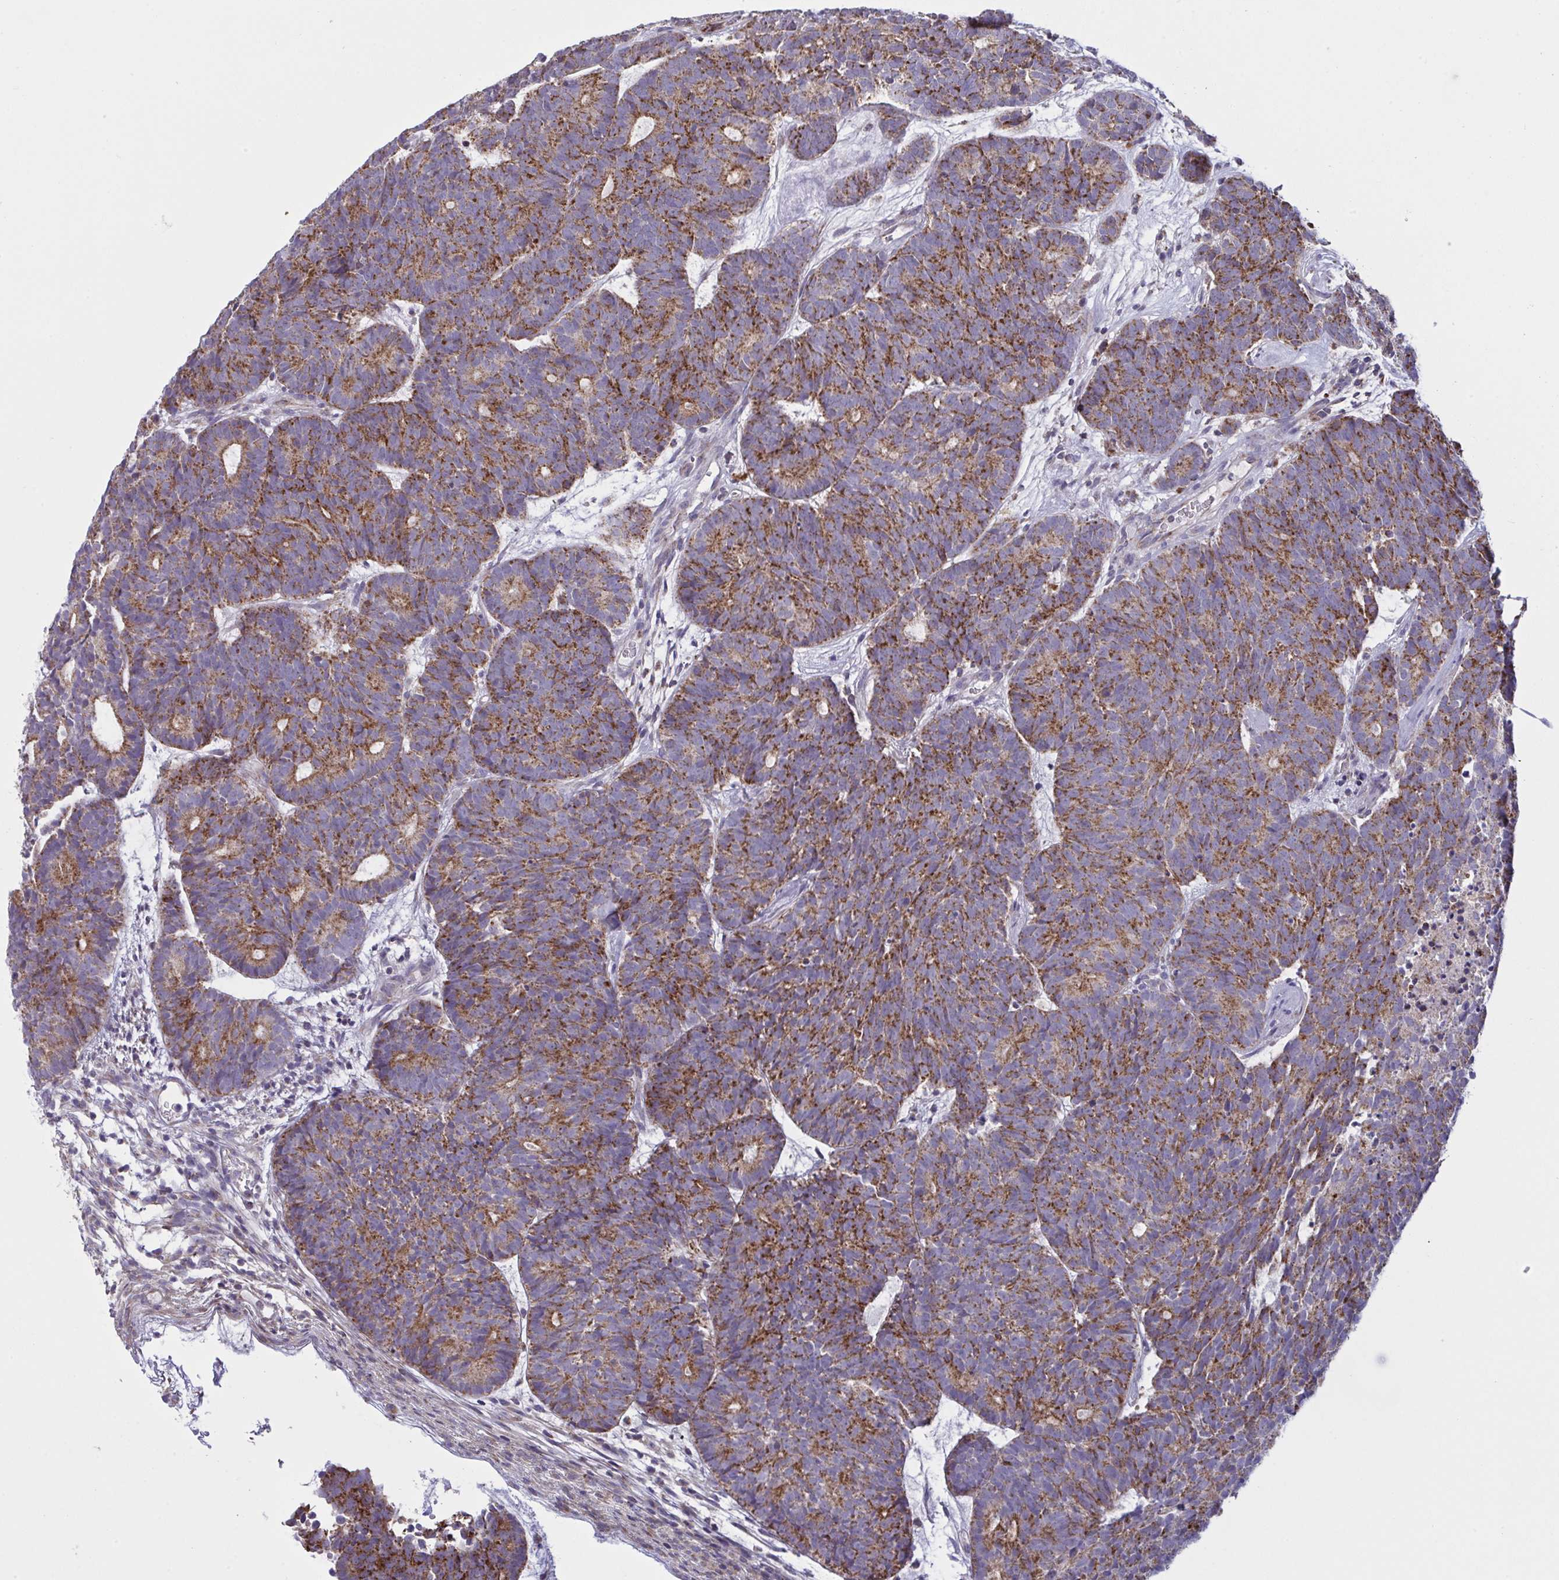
{"staining": {"intensity": "strong", "quantity": "25%-75%", "location": "cytoplasmic/membranous"}, "tissue": "head and neck cancer", "cell_type": "Tumor cells", "image_type": "cancer", "snomed": [{"axis": "morphology", "description": "Adenocarcinoma, NOS"}, {"axis": "topography", "description": "Head-Neck"}], "caption": "The image displays immunohistochemical staining of head and neck cancer. There is strong cytoplasmic/membranous expression is appreciated in approximately 25%-75% of tumor cells.", "gene": "MICOS10", "patient": {"sex": "female", "age": 81}}